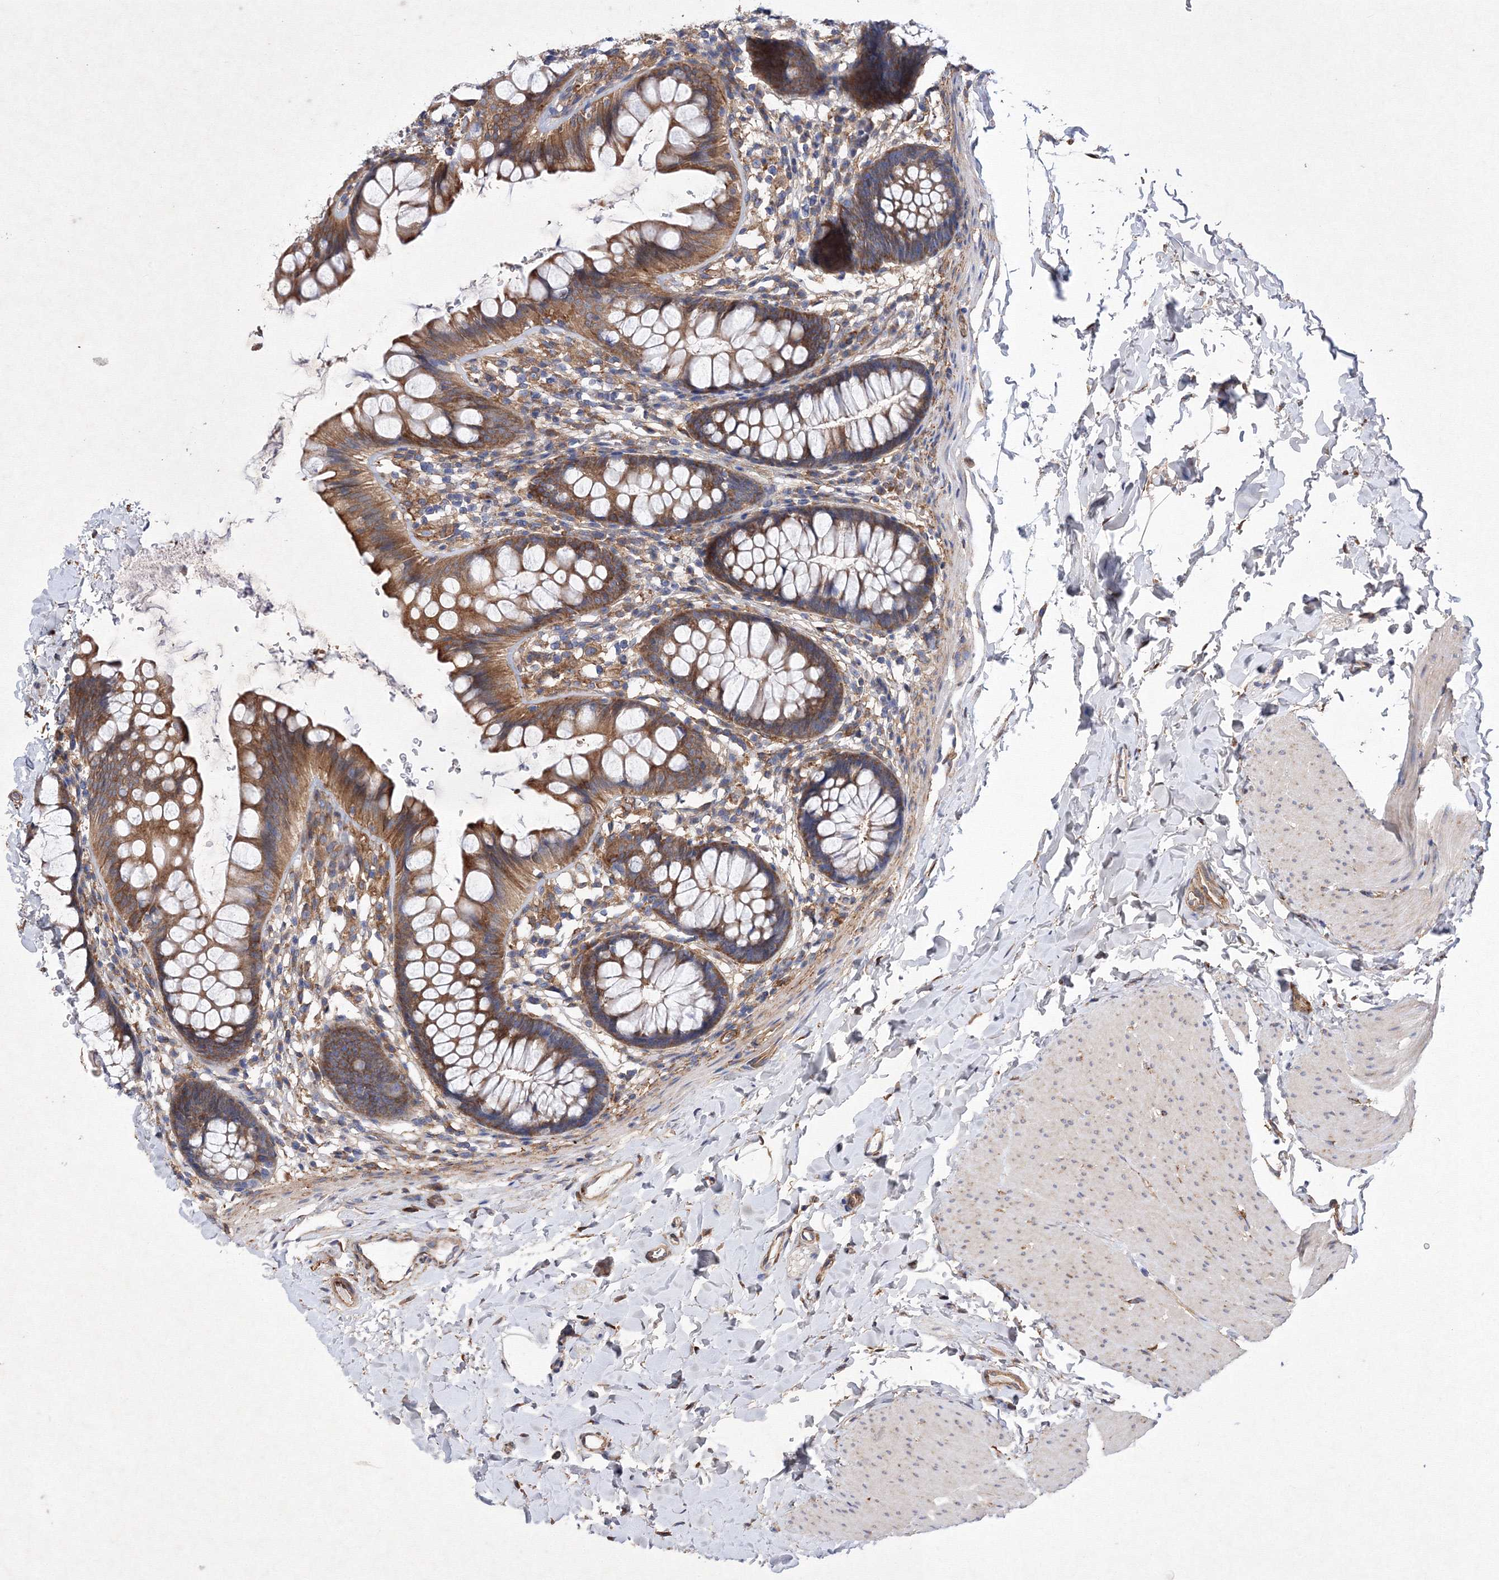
{"staining": {"intensity": "negative", "quantity": "none", "location": "none"}, "tissue": "colon", "cell_type": "Endothelial cells", "image_type": "normal", "snomed": [{"axis": "morphology", "description": "Normal tissue, NOS"}, {"axis": "topography", "description": "Colon"}], "caption": "High magnification brightfield microscopy of benign colon stained with DAB (brown) and counterstained with hematoxylin (blue): endothelial cells show no significant positivity. (Brightfield microscopy of DAB immunohistochemistry (IHC) at high magnification).", "gene": "SNX18", "patient": {"sex": "female", "age": 62}}